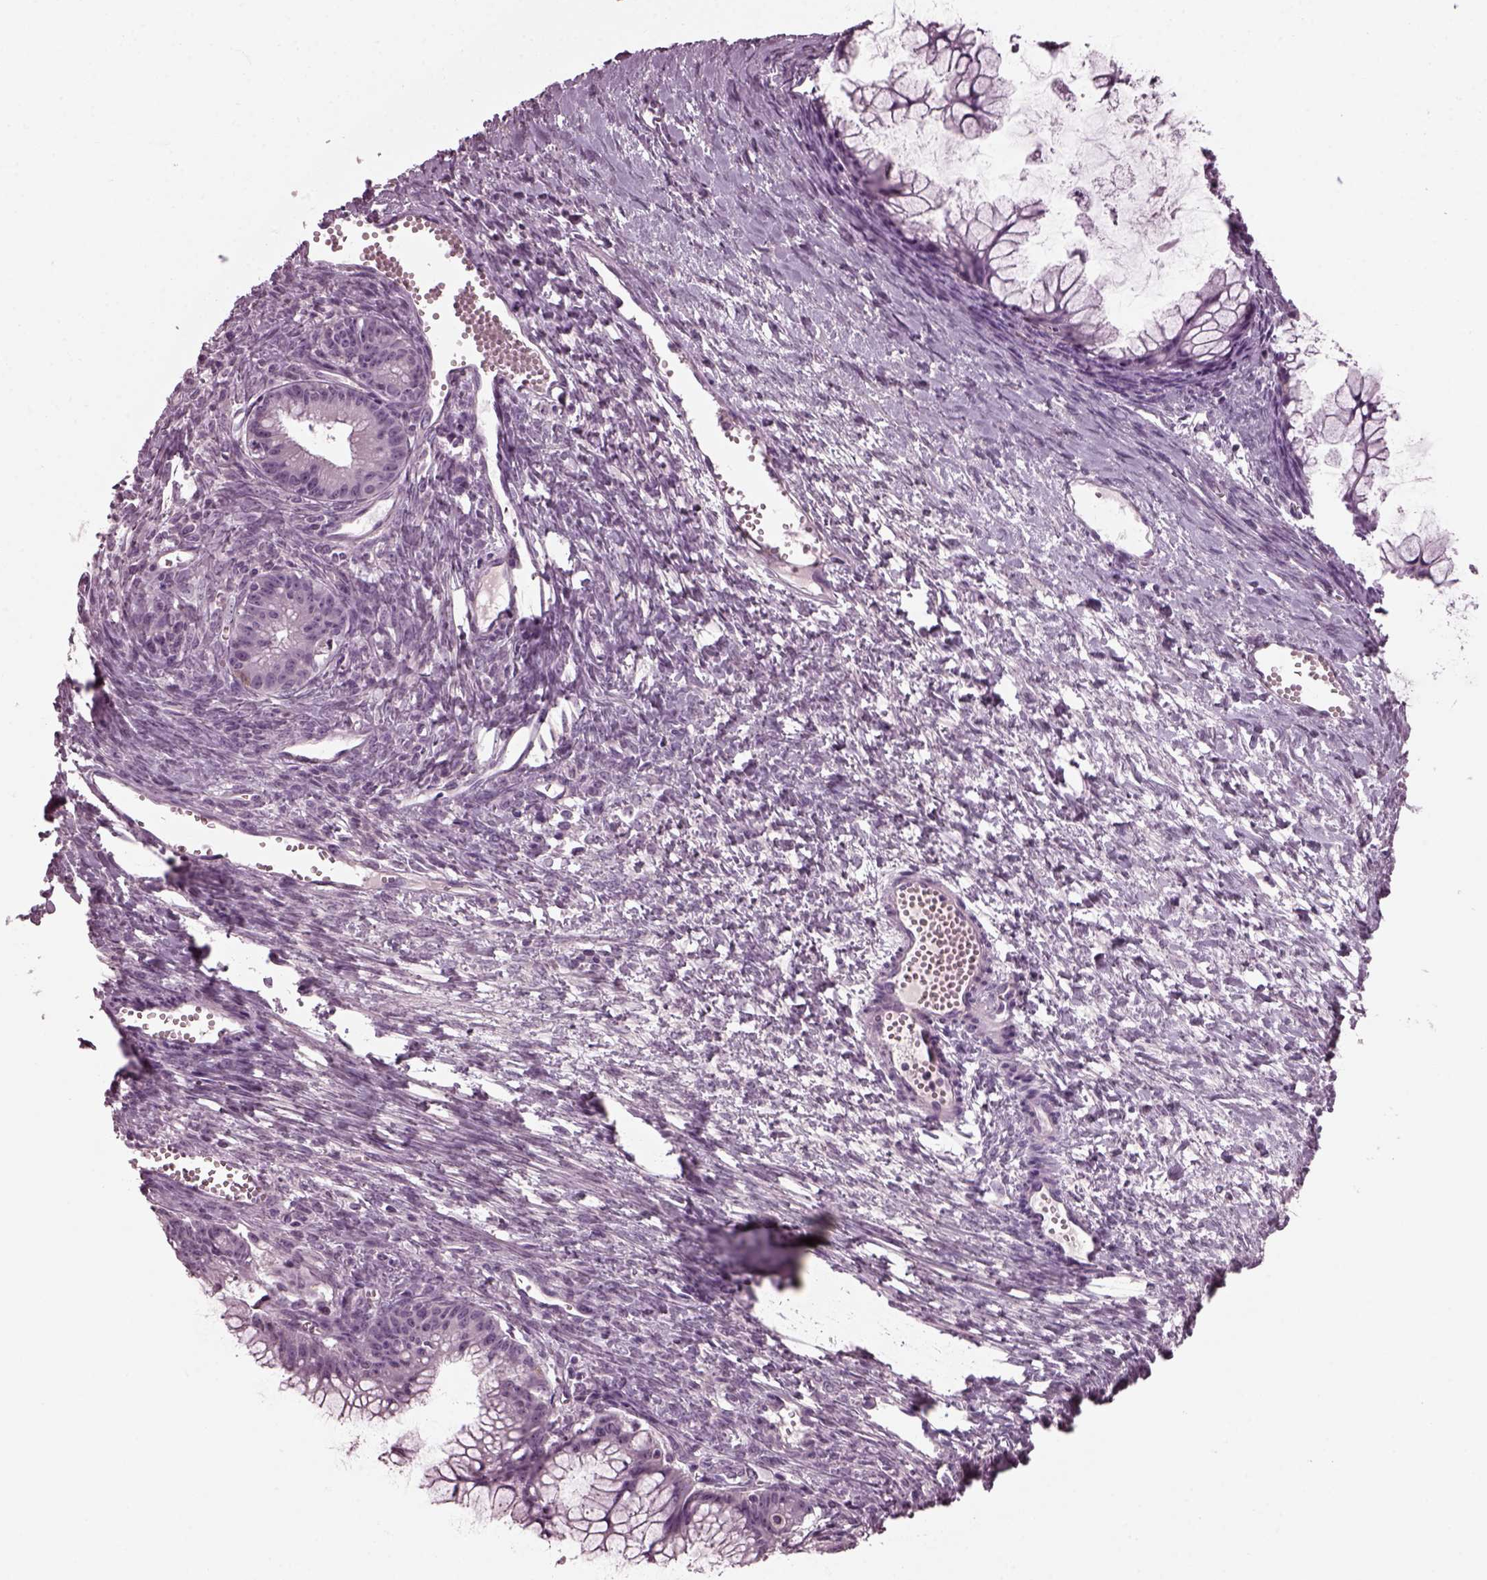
{"staining": {"intensity": "negative", "quantity": "none", "location": "none"}, "tissue": "ovarian cancer", "cell_type": "Tumor cells", "image_type": "cancer", "snomed": [{"axis": "morphology", "description": "Cystadenocarcinoma, mucinous, NOS"}, {"axis": "topography", "description": "Ovary"}], "caption": "IHC image of human ovarian cancer (mucinous cystadenocarcinoma) stained for a protein (brown), which reveals no positivity in tumor cells.", "gene": "CLCN4", "patient": {"sex": "female", "age": 41}}